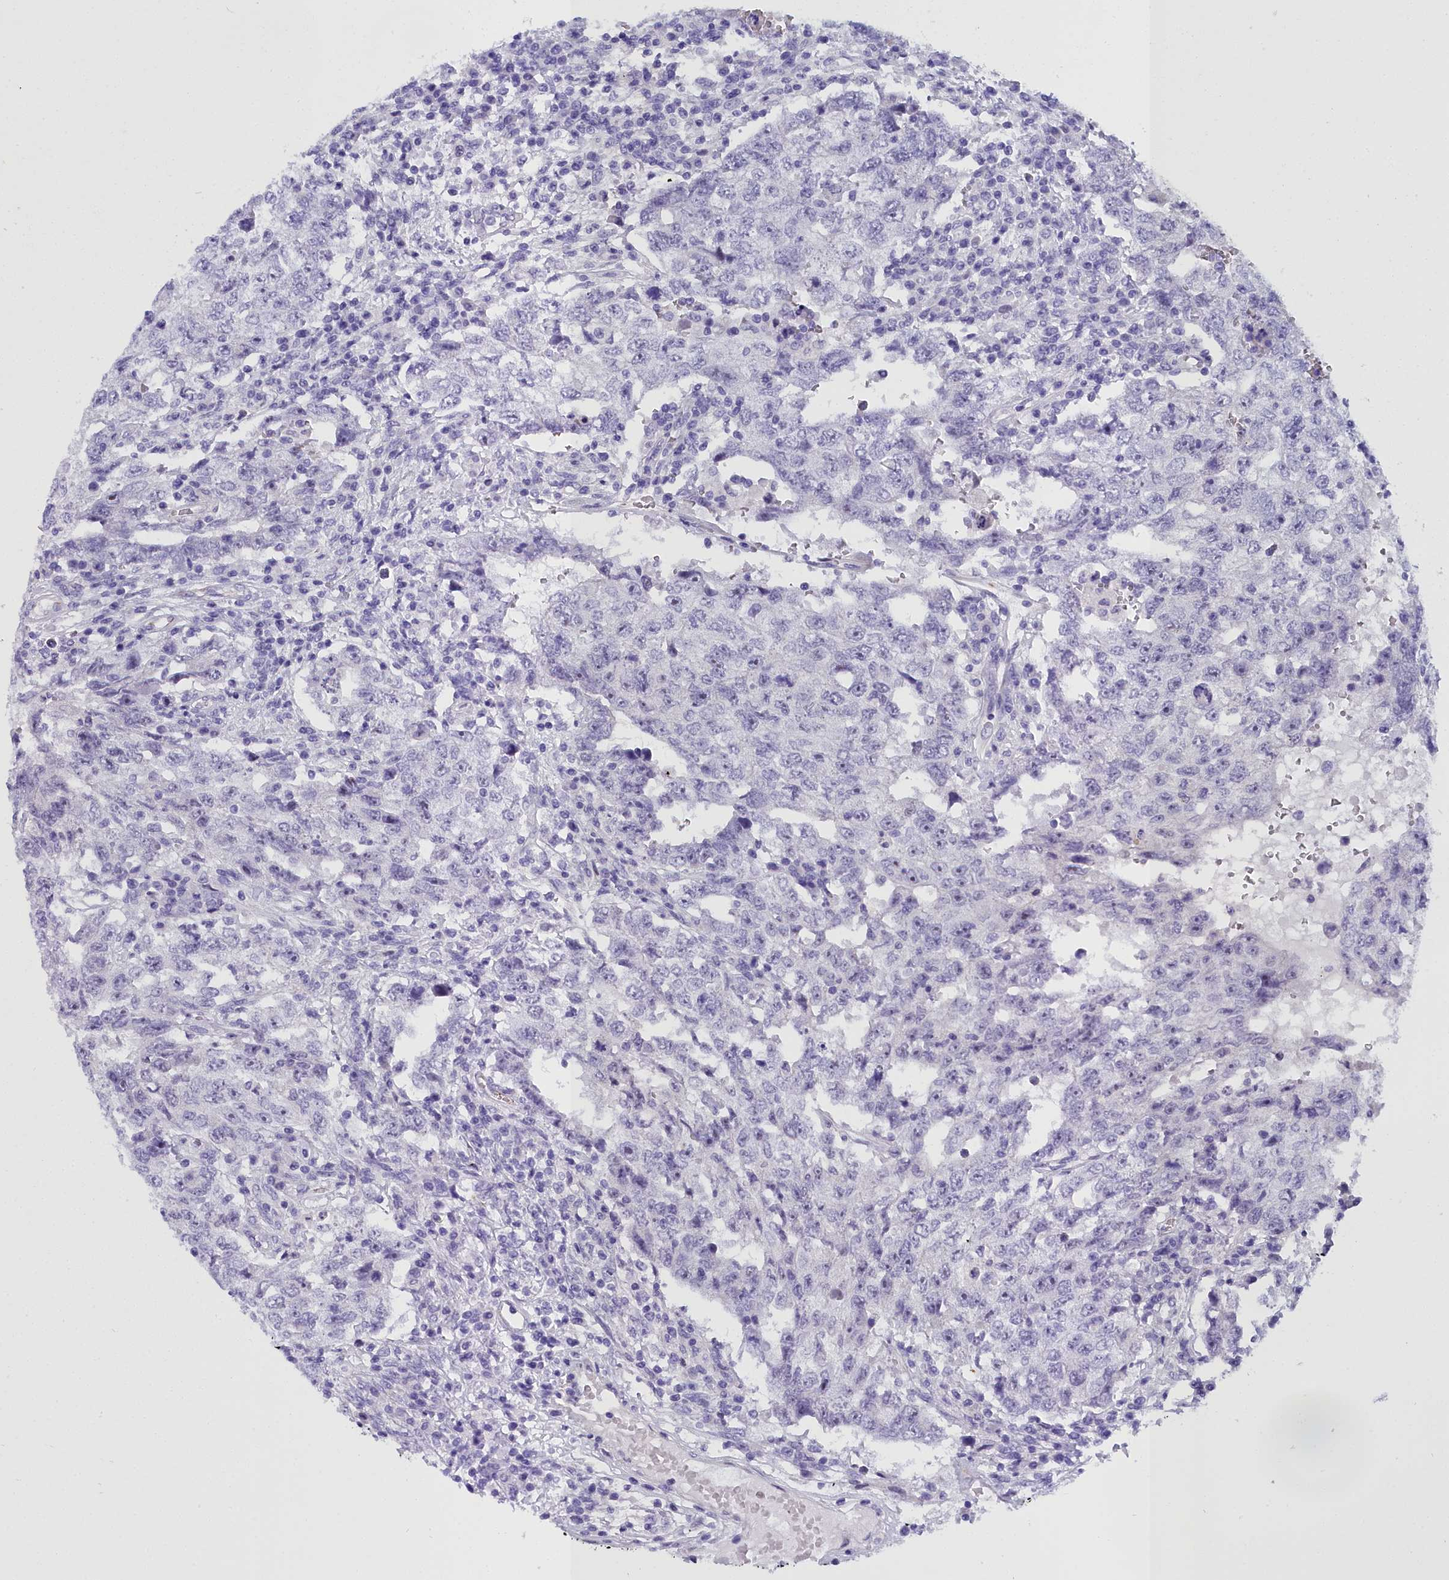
{"staining": {"intensity": "negative", "quantity": "none", "location": "none"}, "tissue": "testis cancer", "cell_type": "Tumor cells", "image_type": "cancer", "snomed": [{"axis": "morphology", "description": "Carcinoma, Embryonal, NOS"}, {"axis": "topography", "description": "Testis"}], "caption": "An image of embryonal carcinoma (testis) stained for a protein reveals no brown staining in tumor cells.", "gene": "TIMM22", "patient": {"sex": "male", "age": 26}}